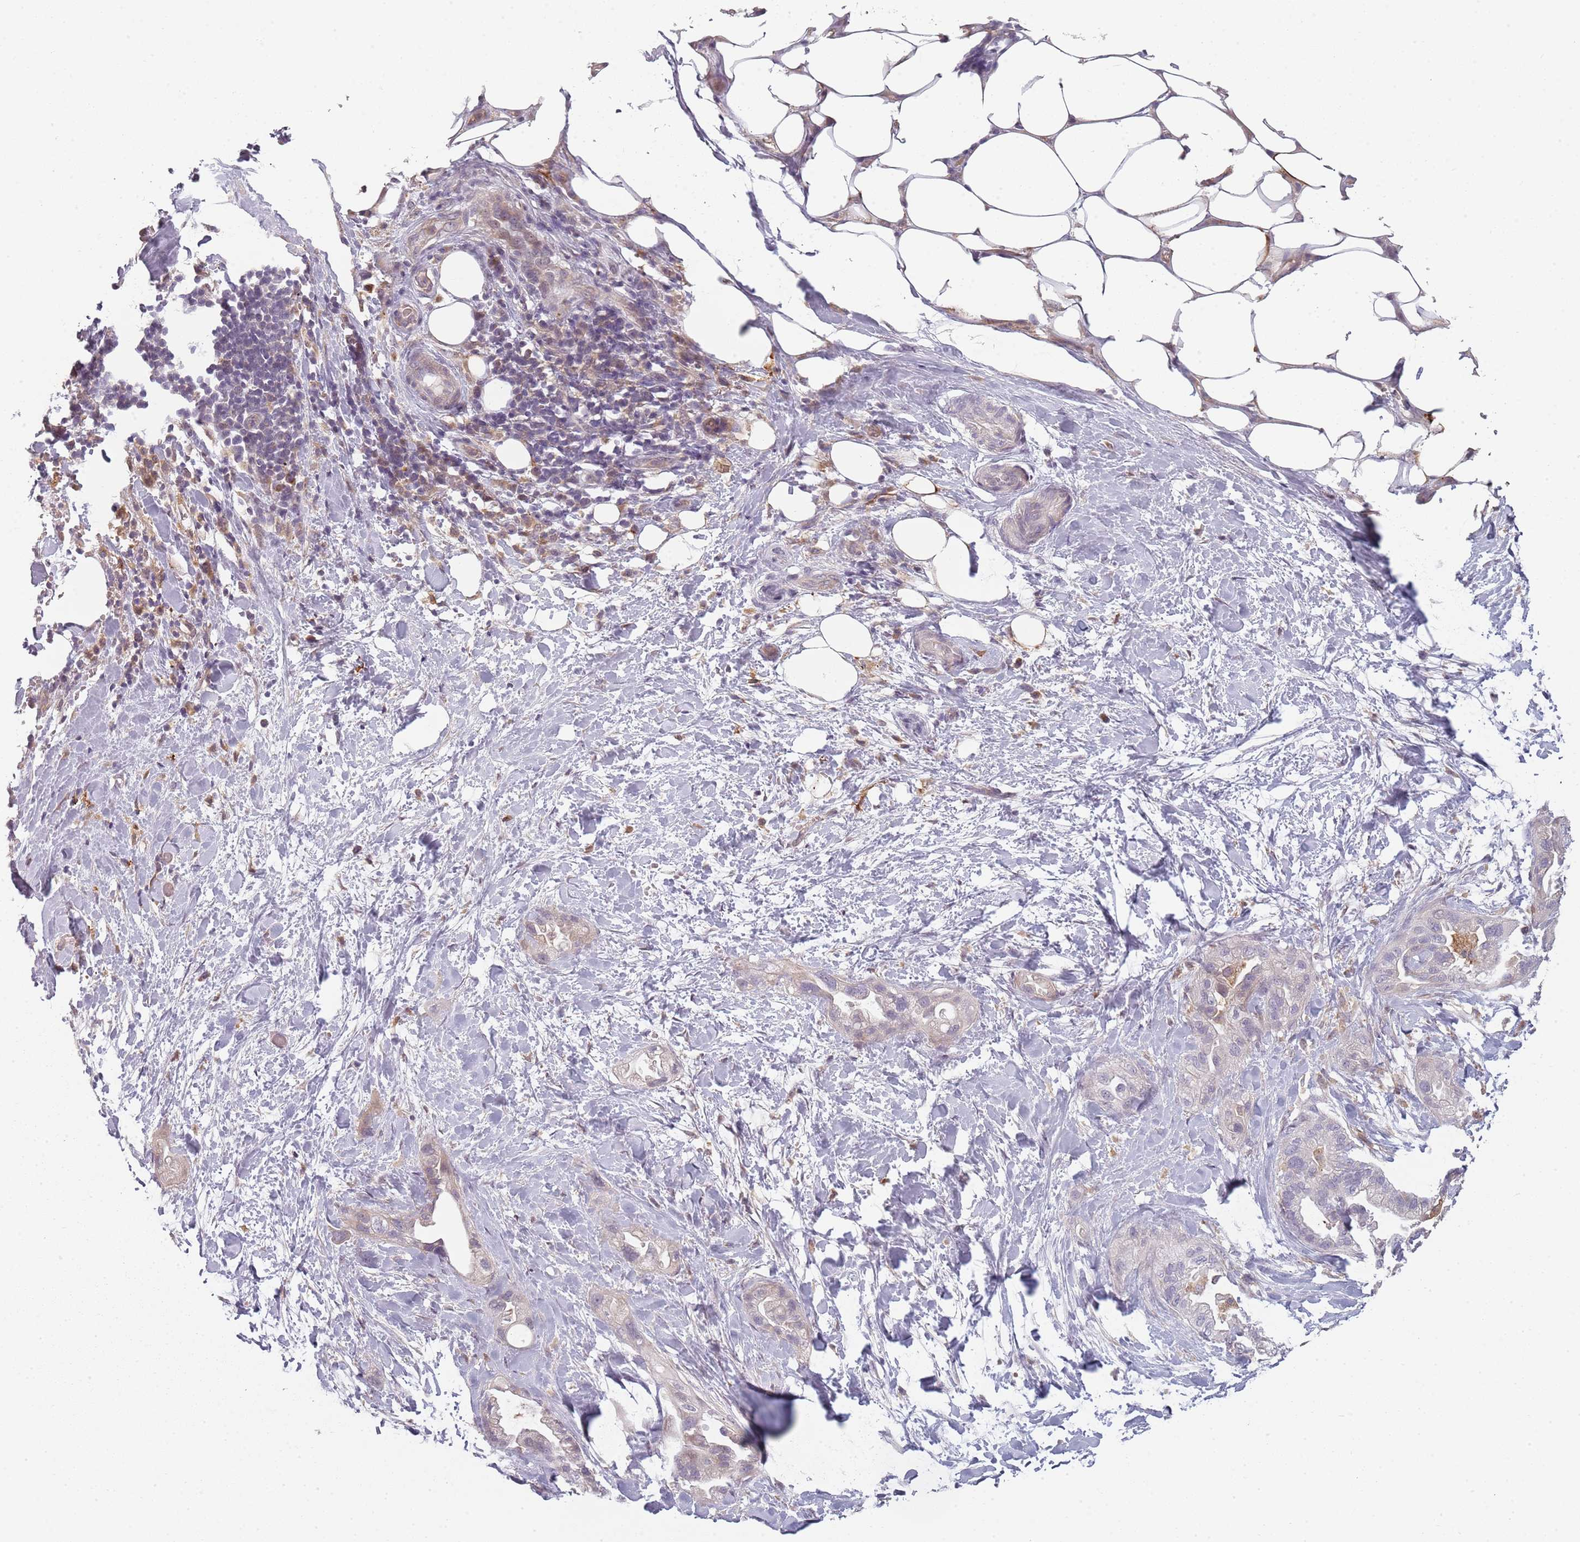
{"staining": {"intensity": "negative", "quantity": "none", "location": "none"}, "tissue": "pancreatic cancer", "cell_type": "Tumor cells", "image_type": "cancer", "snomed": [{"axis": "morphology", "description": "Adenocarcinoma, NOS"}, {"axis": "topography", "description": "Pancreas"}], "caption": "IHC of human pancreatic adenocarcinoma reveals no expression in tumor cells.", "gene": "CC2D2B", "patient": {"sex": "male", "age": 44}}